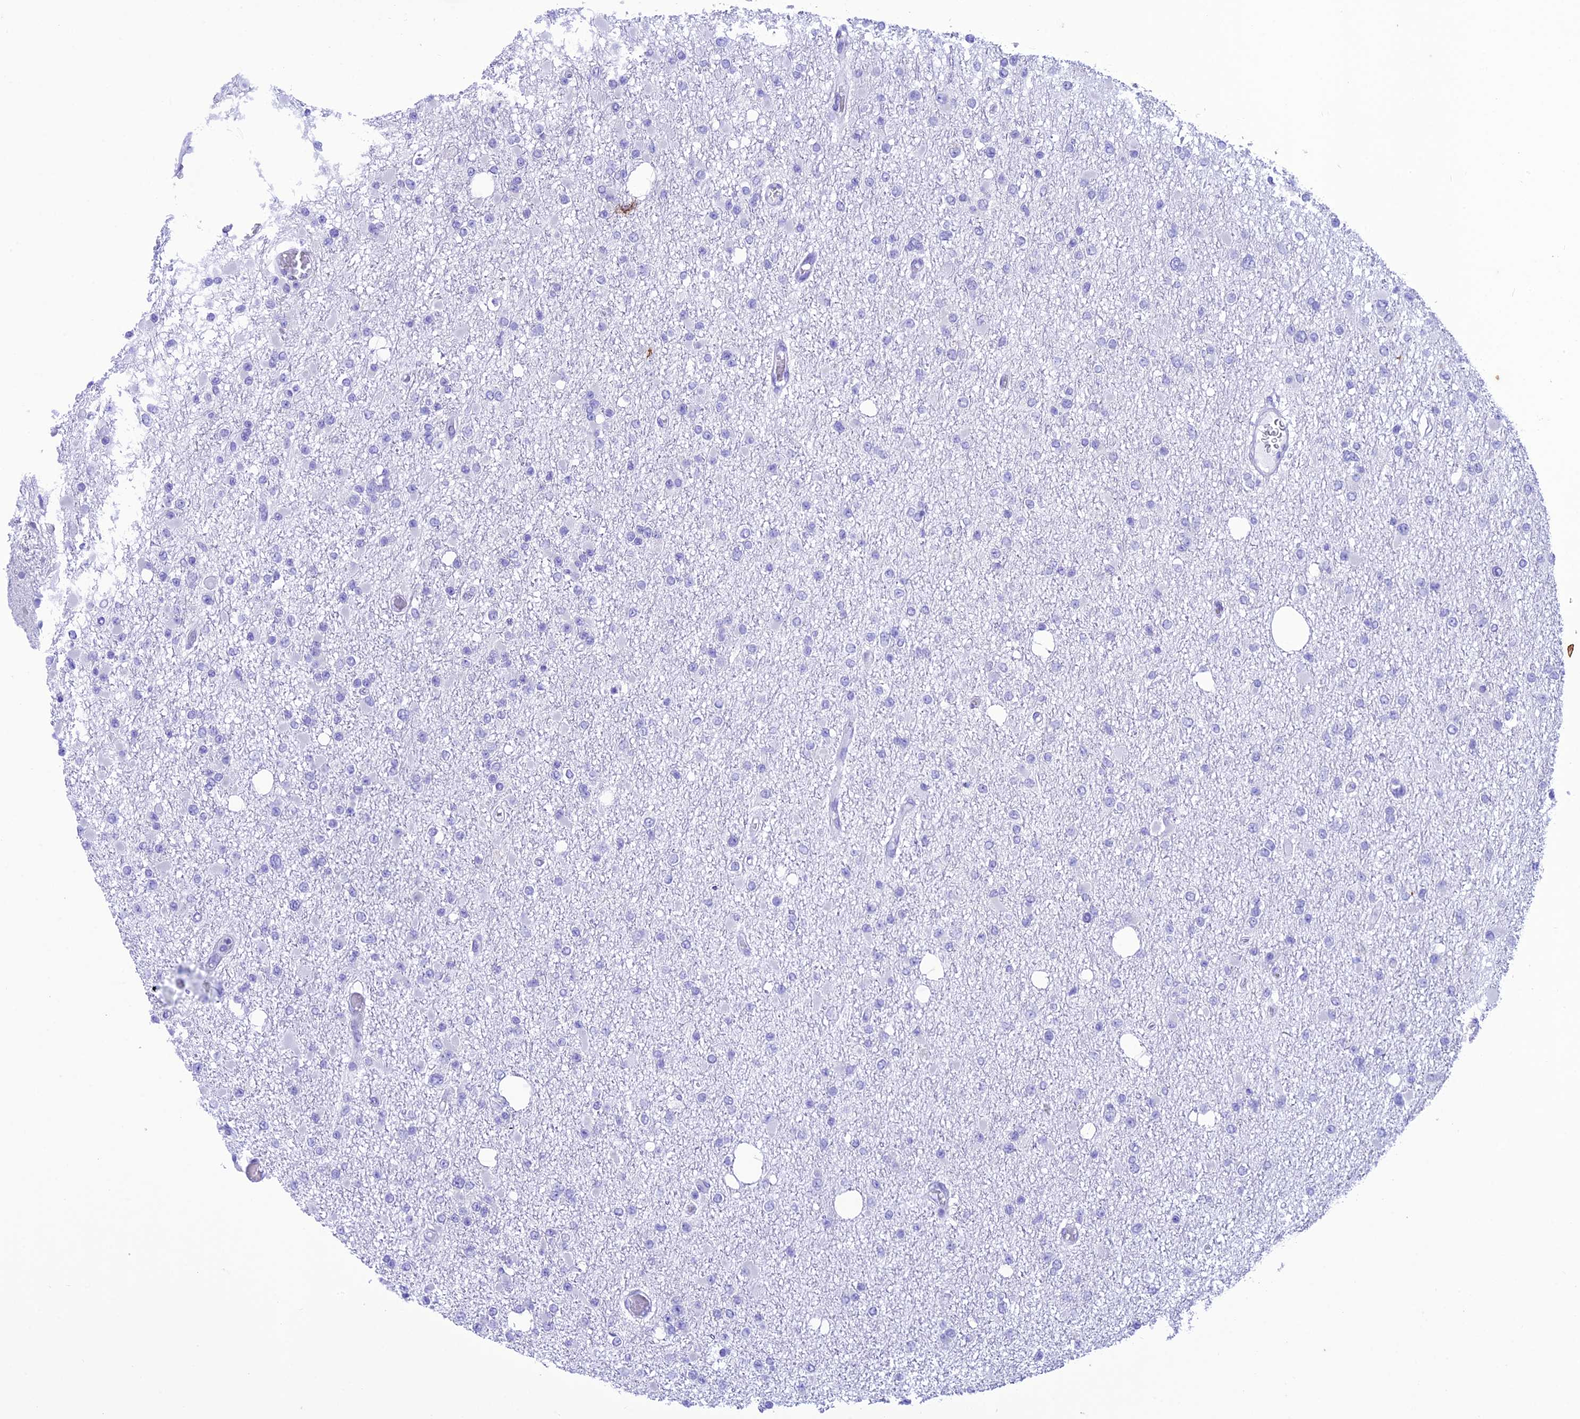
{"staining": {"intensity": "negative", "quantity": "none", "location": "none"}, "tissue": "glioma", "cell_type": "Tumor cells", "image_type": "cancer", "snomed": [{"axis": "morphology", "description": "Glioma, malignant, Low grade"}, {"axis": "topography", "description": "Brain"}], "caption": "Malignant low-grade glioma was stained to show a protein in brown. There is no significant positivity in tumor cells.", "gene": "VPS52", "patient": {"sex": "female", "age": 22}}